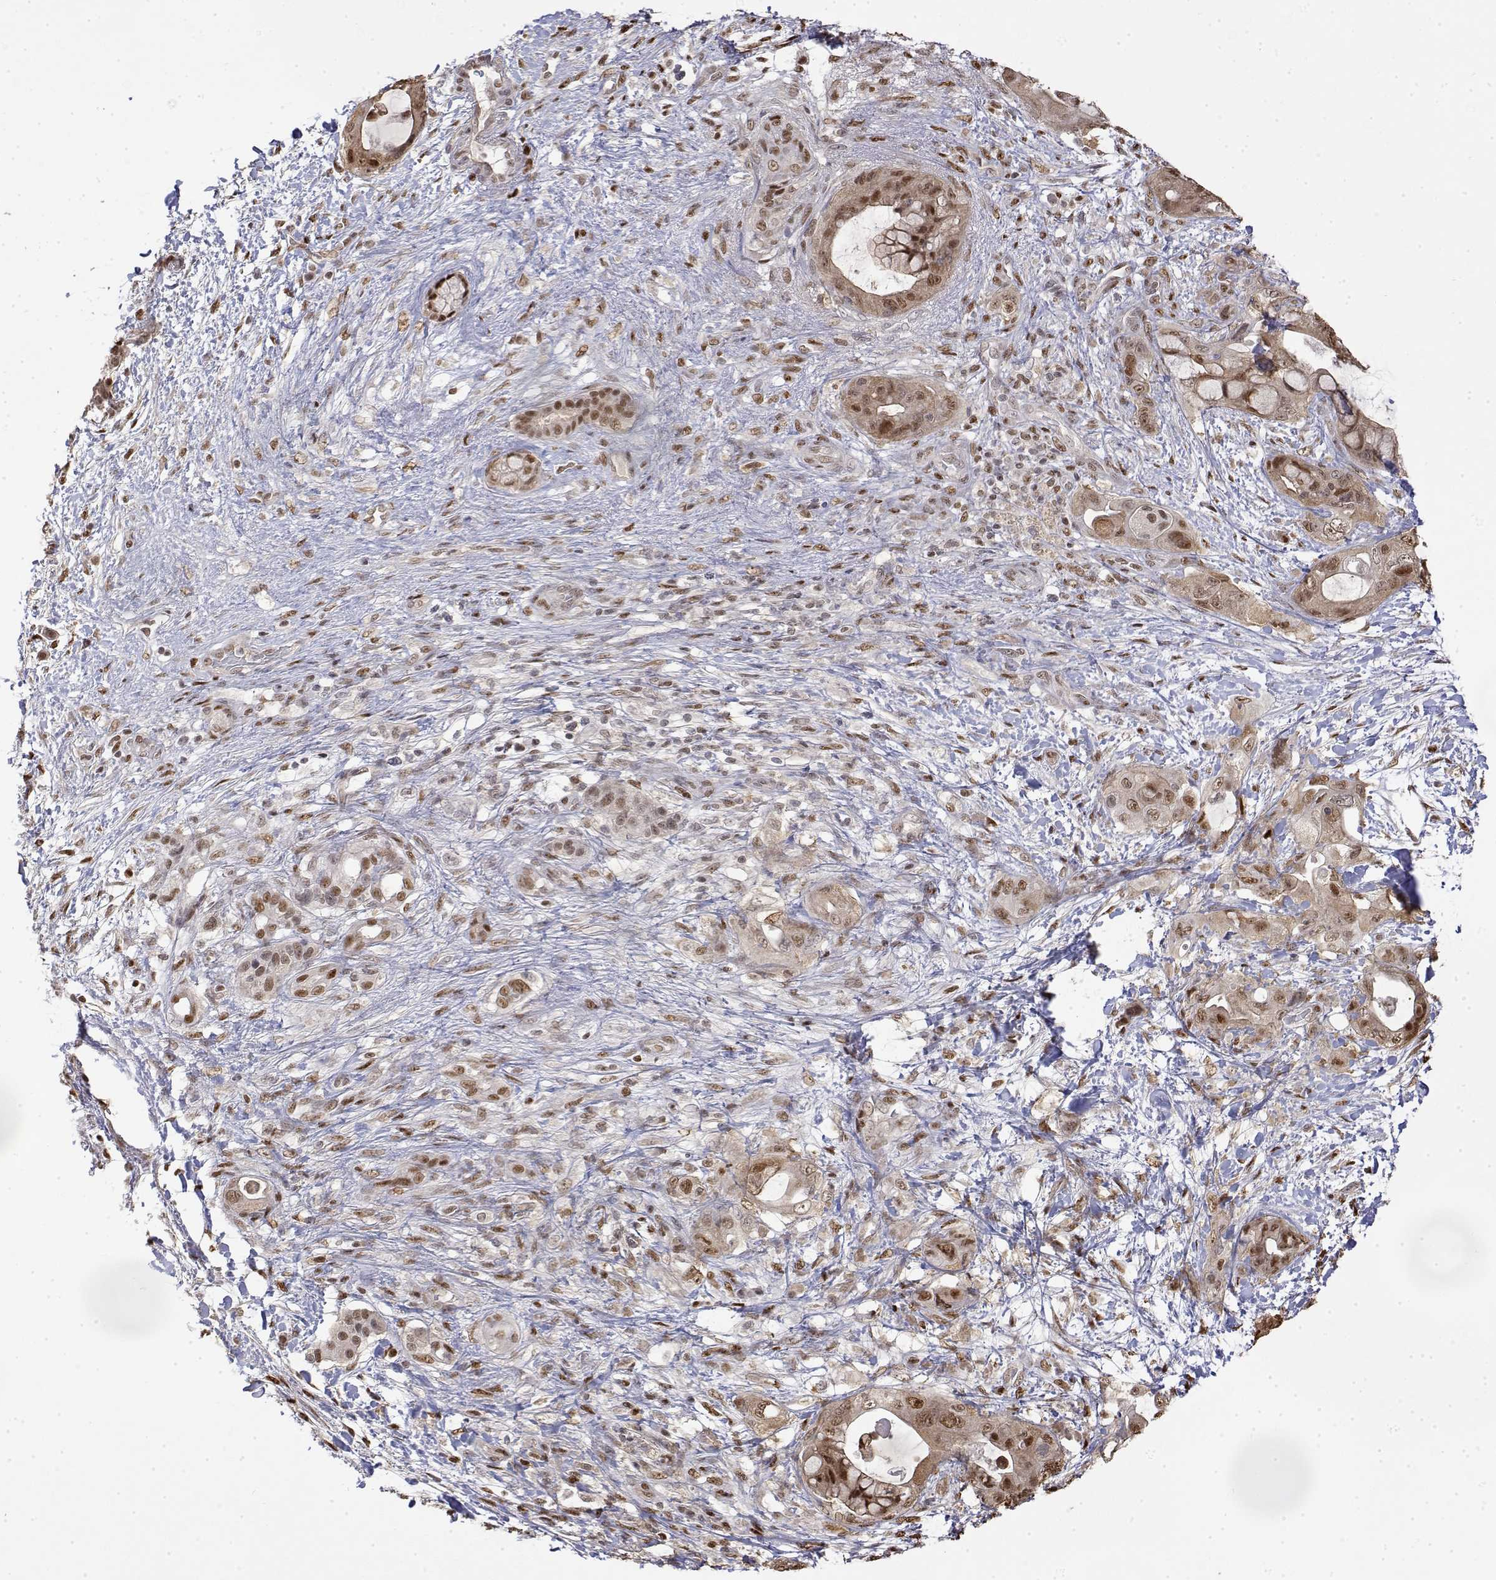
{"staining": {"intensity": "moderate", "quantity": ">75%", "location": "cytoplasmic/membranous,nuclear"}, "tissue": "pancreatic cancer", "cell_type": "Tumor cells", "image_type": "cancer", "snomed": [{"axis": "morphology", "description": "Adenocarcinoma, NOS"}, {"axis": "topography", "description": "Pancreas"}], "caption": "Immunohistochemical staining of human pancreatic cancer (adenocarcinoma) shows medium levels of moderate cytoplasmic/membranous and nuclear protein staining in about >75% of tumor cells.", "gene": "TPI1", "patient": {"sex": "male", "age": 71}}